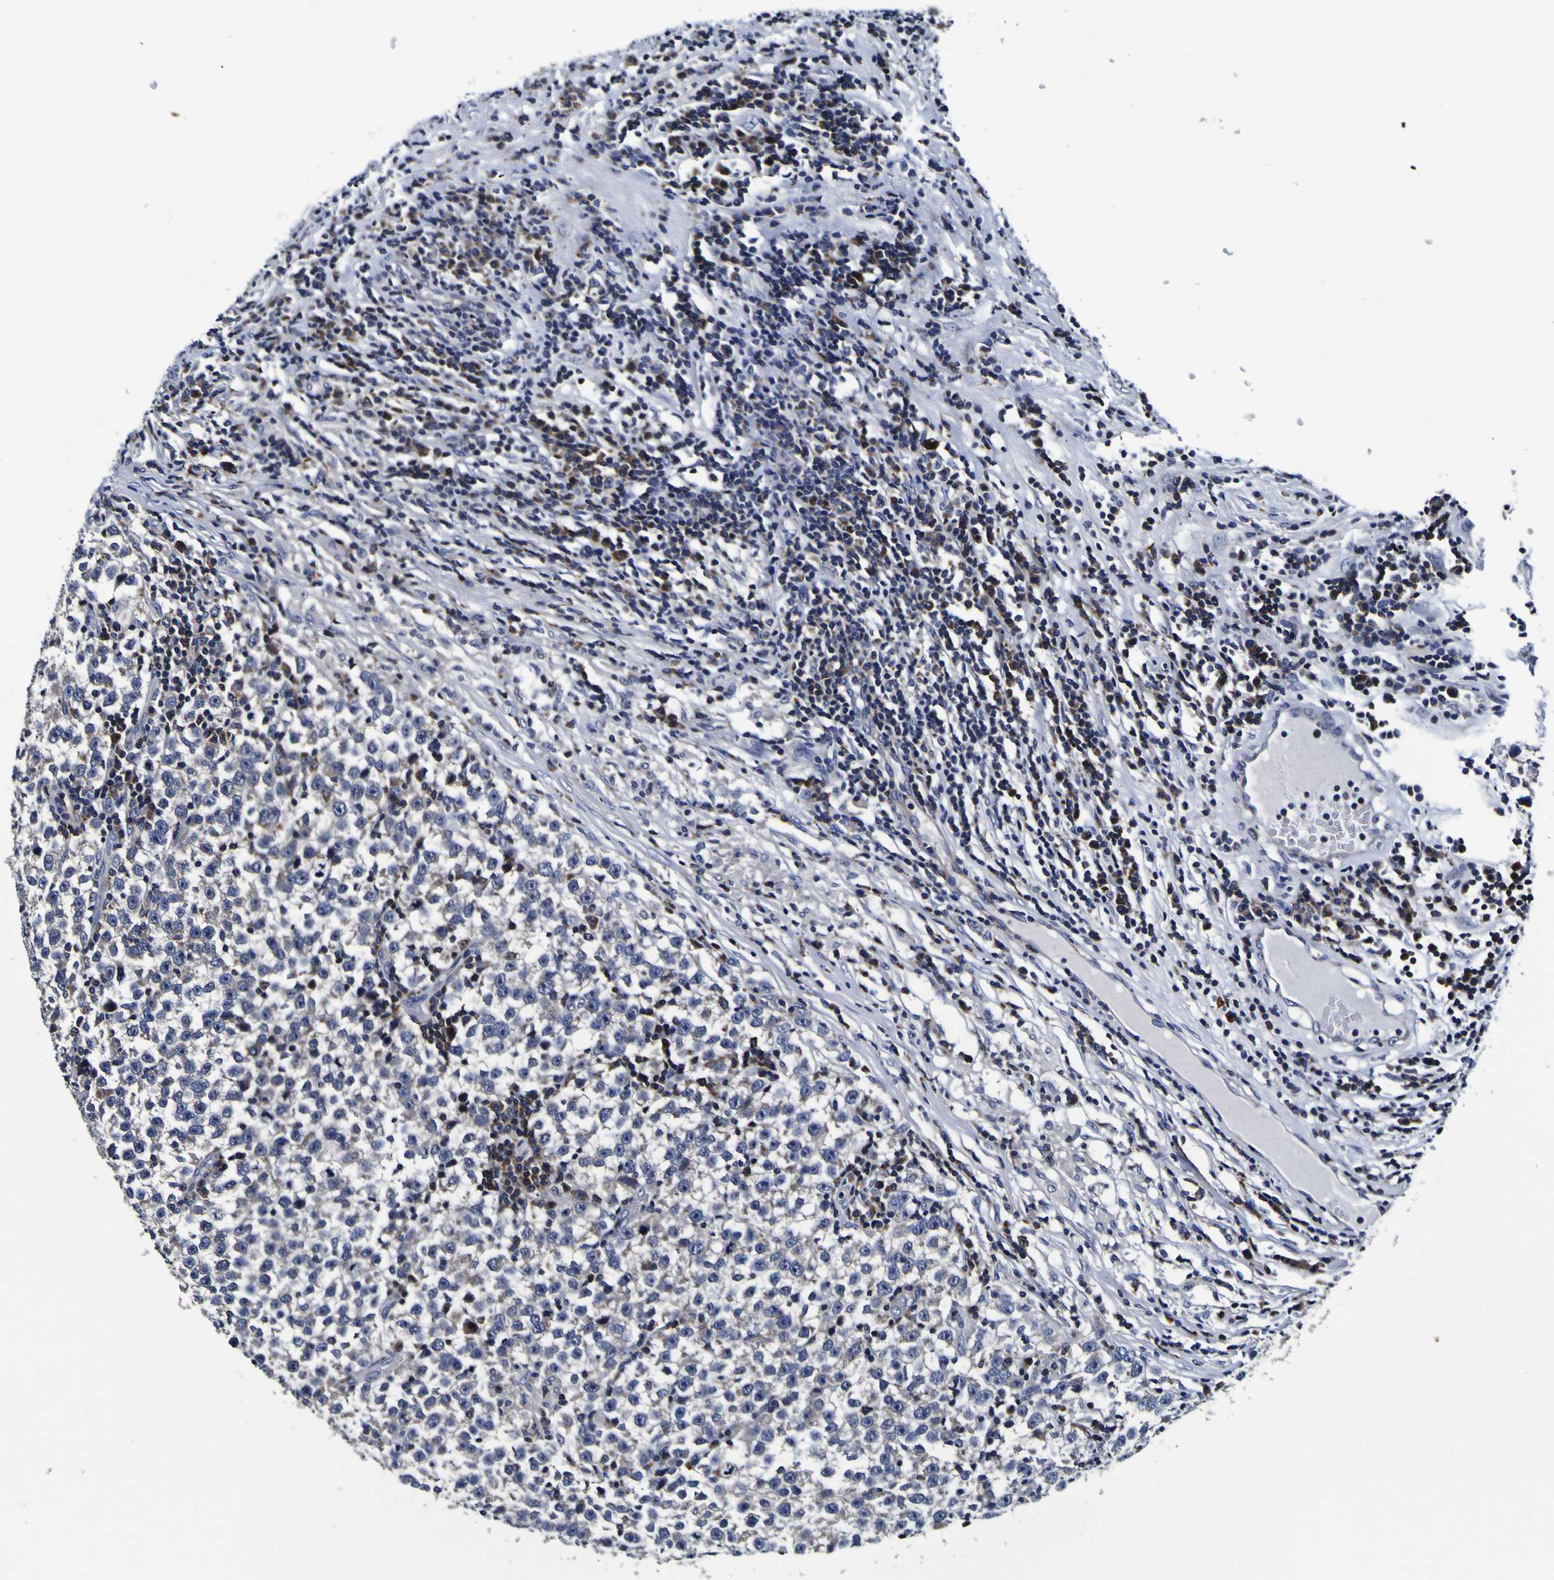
{"staining": {"intensity": "negative", "quantity": "none", "location": "none"}, "tissue": "testis cancer", "cell_type": "Tumor cells", "image_type": "cancer", "snomed": [{"axis": "morphology", "description": "Seminoma, NOS"}, {"axis": "topography", "description": "Testis"}], "caption": "Tumor cells show no significant staining in testis seminoma. (DAB immunohistochemistry (IHC) visualized using brightfield microscopy, high magnification).", "gene": "SORCS1", "patient": {"sex": "male", "age": 43}}